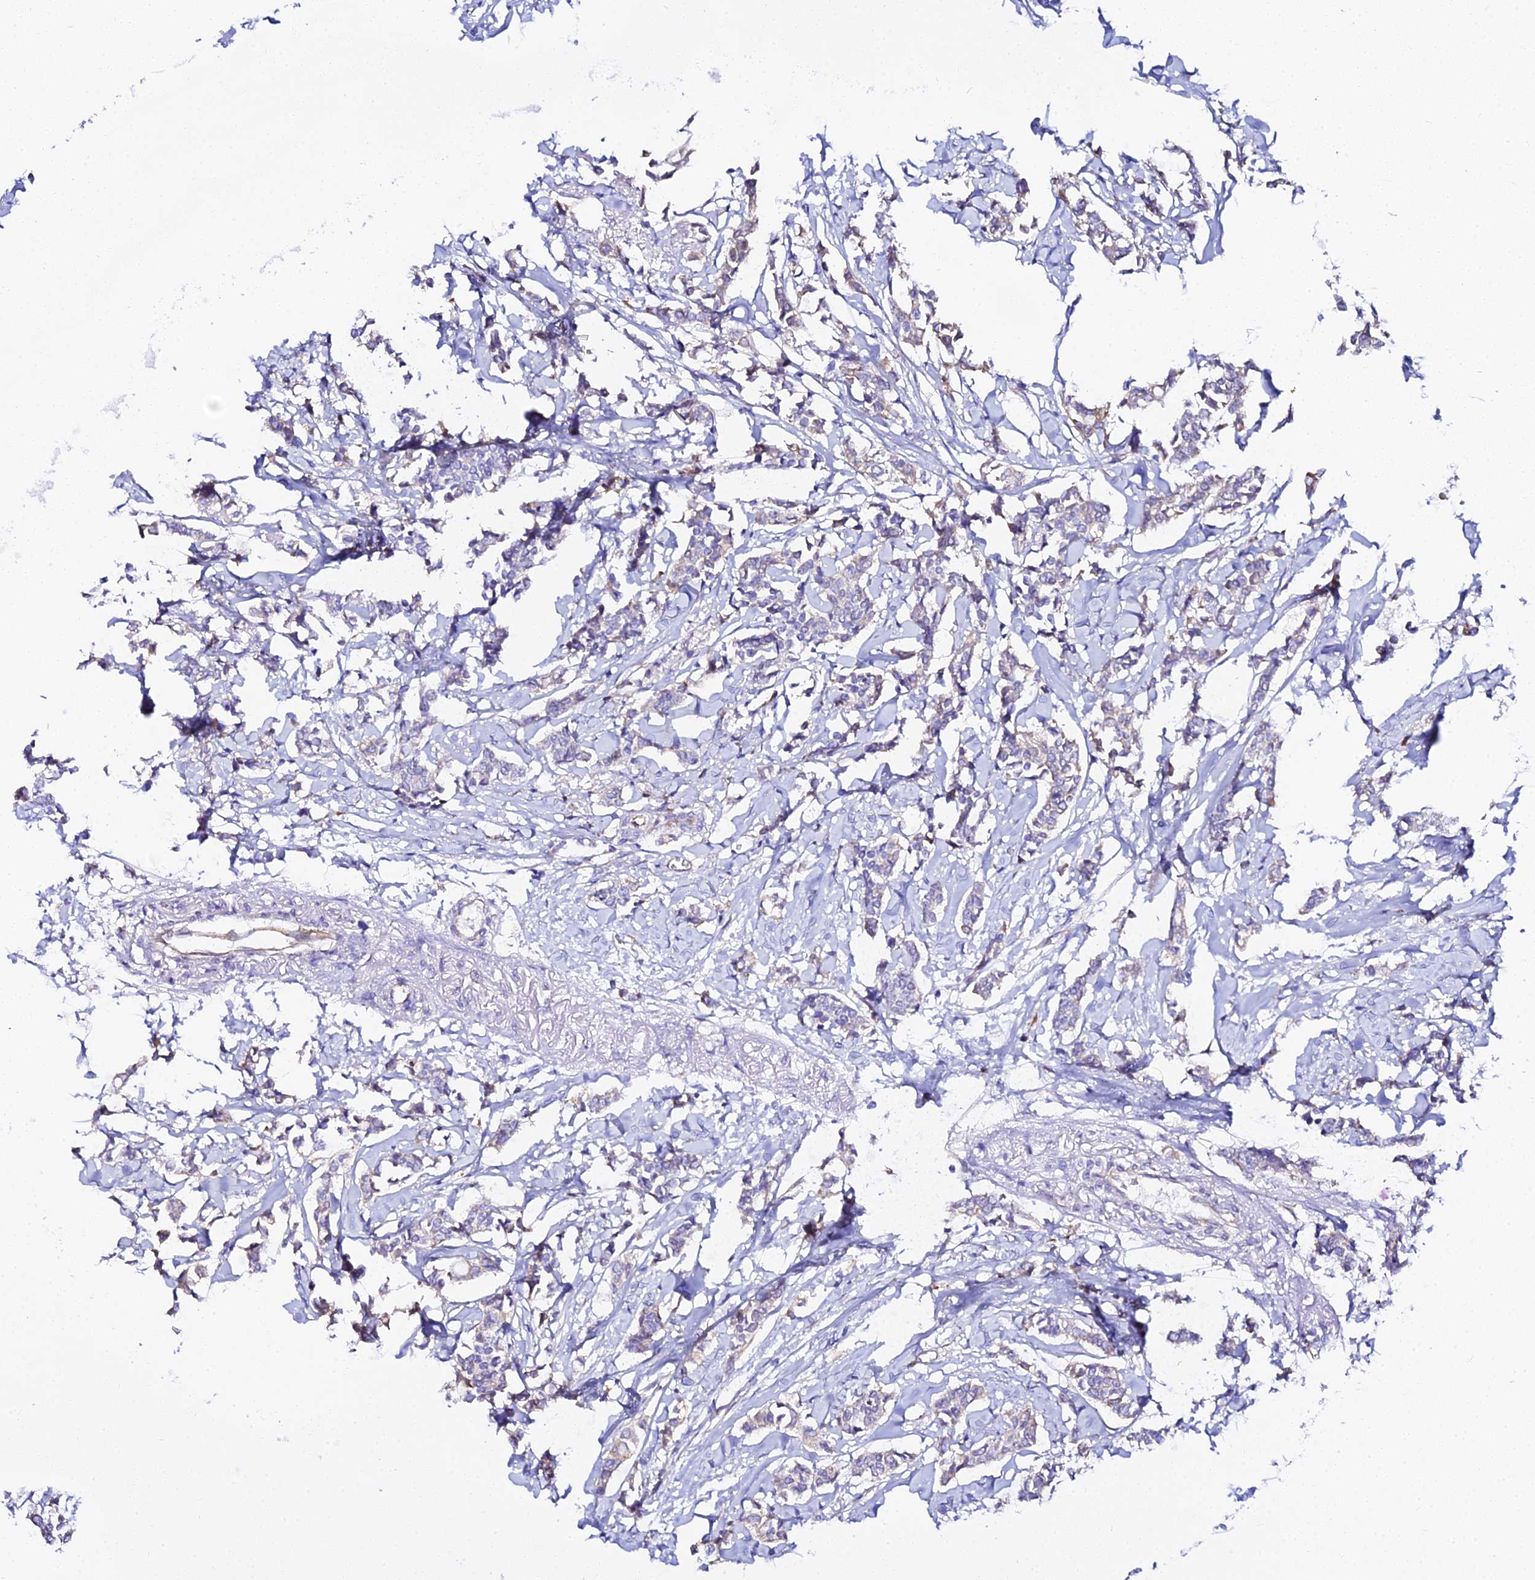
{"staining": {"intensity": "weak", "quantity": "<25%", "location": "cytoplasmic/membranous"}, "tissue": "breast cancer", "cell_type": "Tumor cells", "image_type": "cancer", "snomed": [{"axis": "morphology", "description": "Duct carcinoma"}, {"axis": "topography", "description": "Breast"}], "caption": "Breast cancer was stained to show a protein in brown. There is no significant positivity in tumor cells. (DAB immunohistochemistry (IHC) visualized using brightfield microscopy, high magnification).", "gene": "CFAP45", "patient": {"sex": "female", "age": 41}}